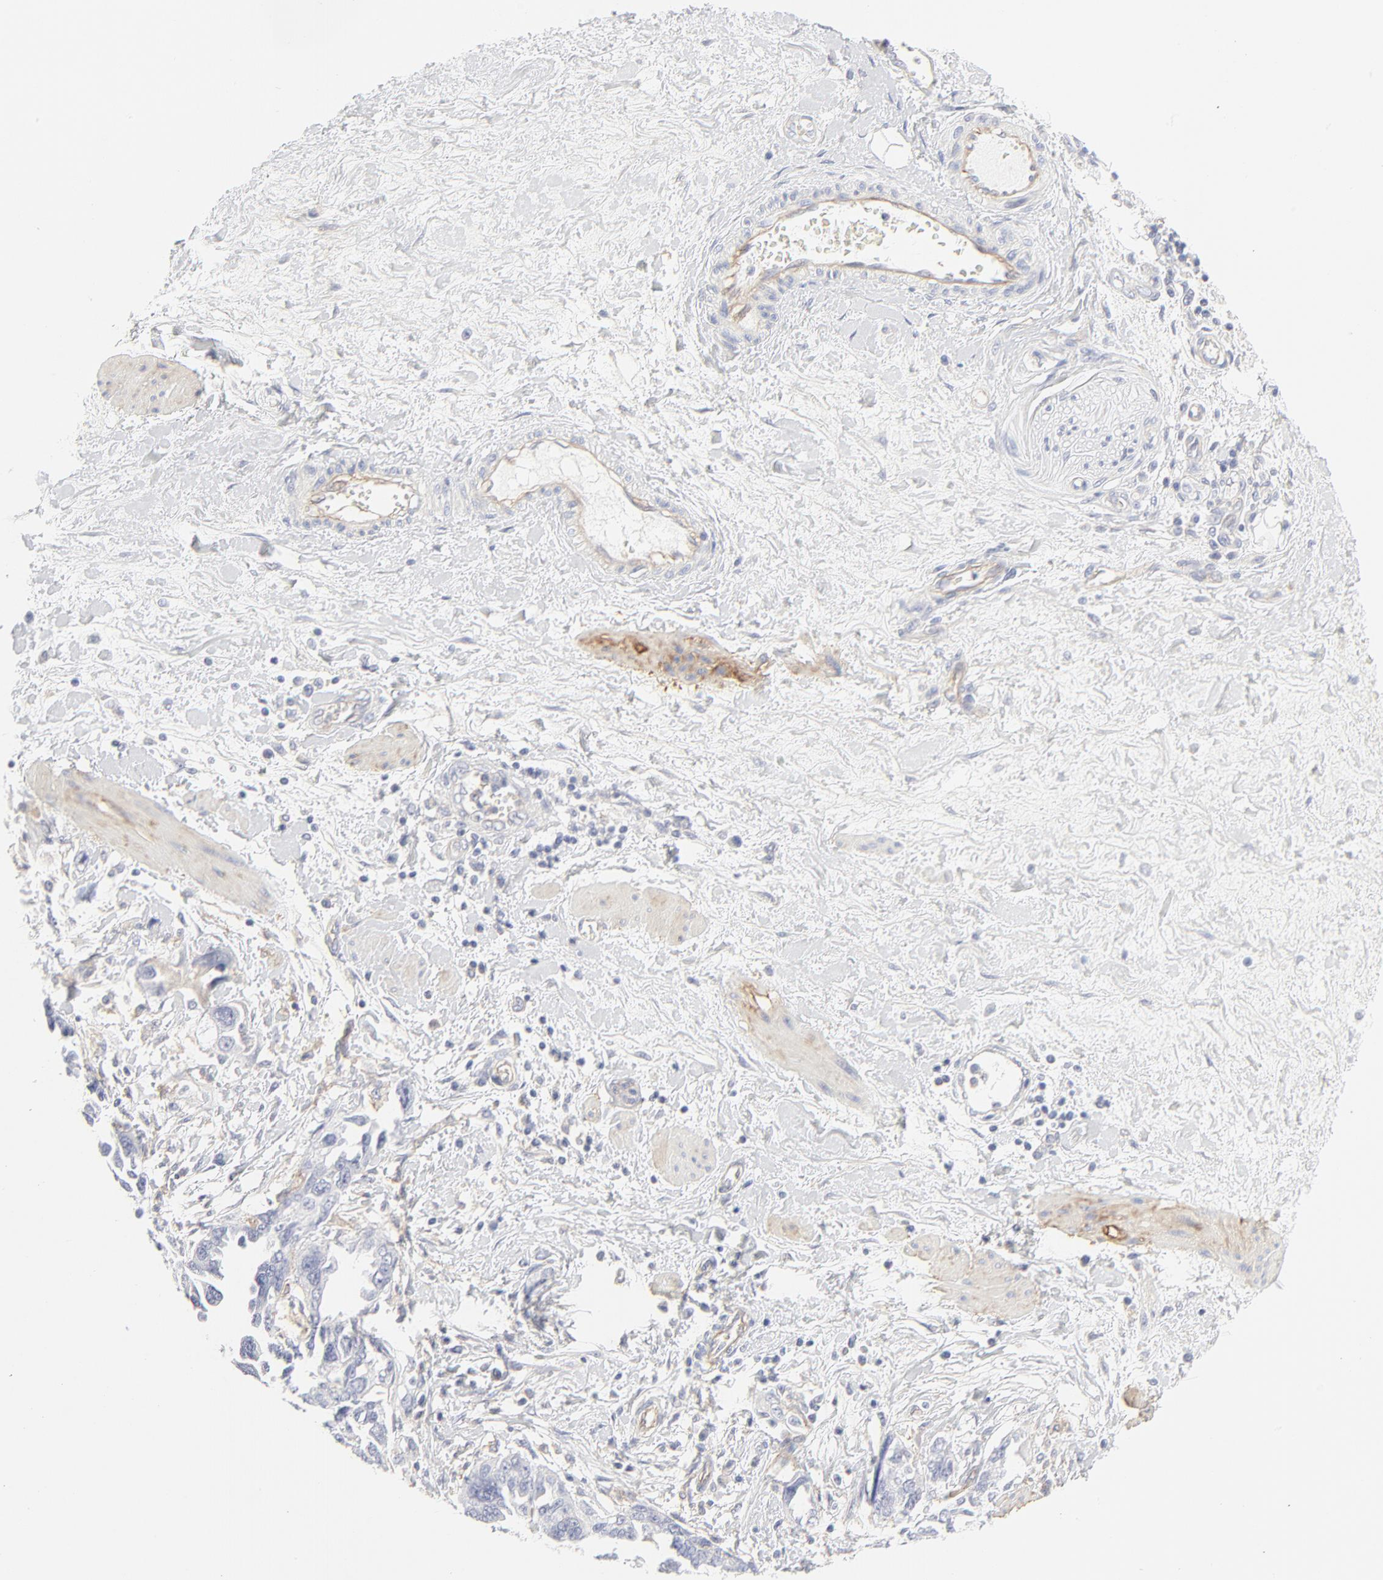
{"staining": {"intensity": "negative", "quantity": "none", "location": "none"}, "tissue": "ovarian cancer", "cell_type": "Tumor cells", "image_type": "cancer", "snomed": [{"axis": "morphology", "description": "Cystadenocarcinoma, serous, NOS"}, {"axis": "topography", "description": "Ovary"}], "caption": "Protein analysis of ovarian cancer (serous cystadenocarcinoma) displays no significant expression in tumor cells. (DAB (3,3'-diaminobenzidine) IHC with hematoxylin counter stain).", "gene": "ITGA5", "patient": {"sex": "female", "age": 63}}